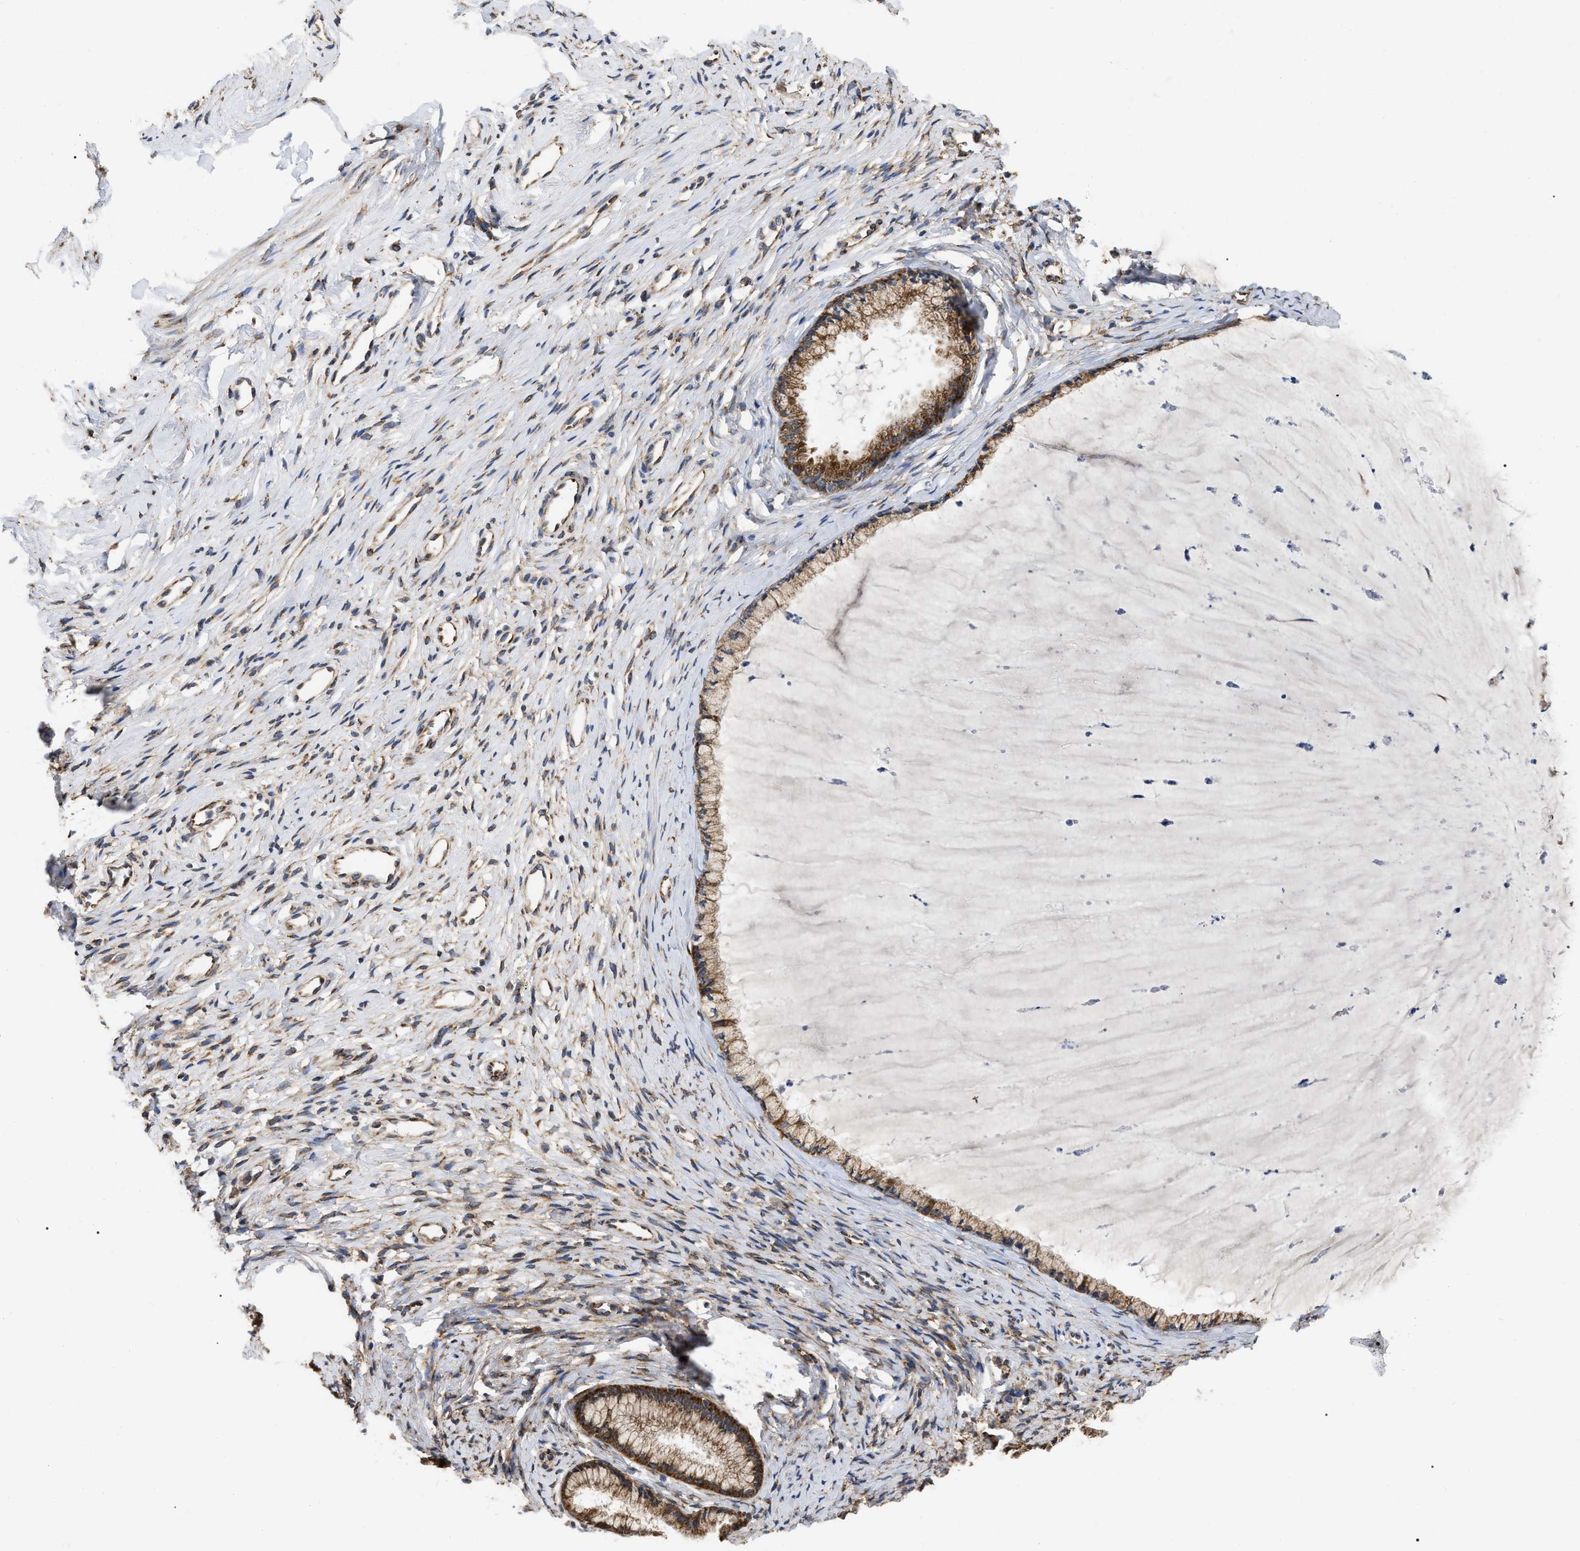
{"staining": {"intensity": "strong", "quantity": ">75%", "location": "cytoplasmic/membranous"}, "tissue": "cervix", "cell_type": "Glandular cells", "image_type": "normal", "snomed": [{"axis": "morphology", "description": "Normal tissue, NOS"}, {"axis": "topography", "description": "Cervix"}], "caption": "Unremarkable cervix demonstrates strong cytoplasmic/membranous expression in approximately >75% of glandular cells.", "gene": "FAM120A", "patient": {"sex": "female", "age": 77}}